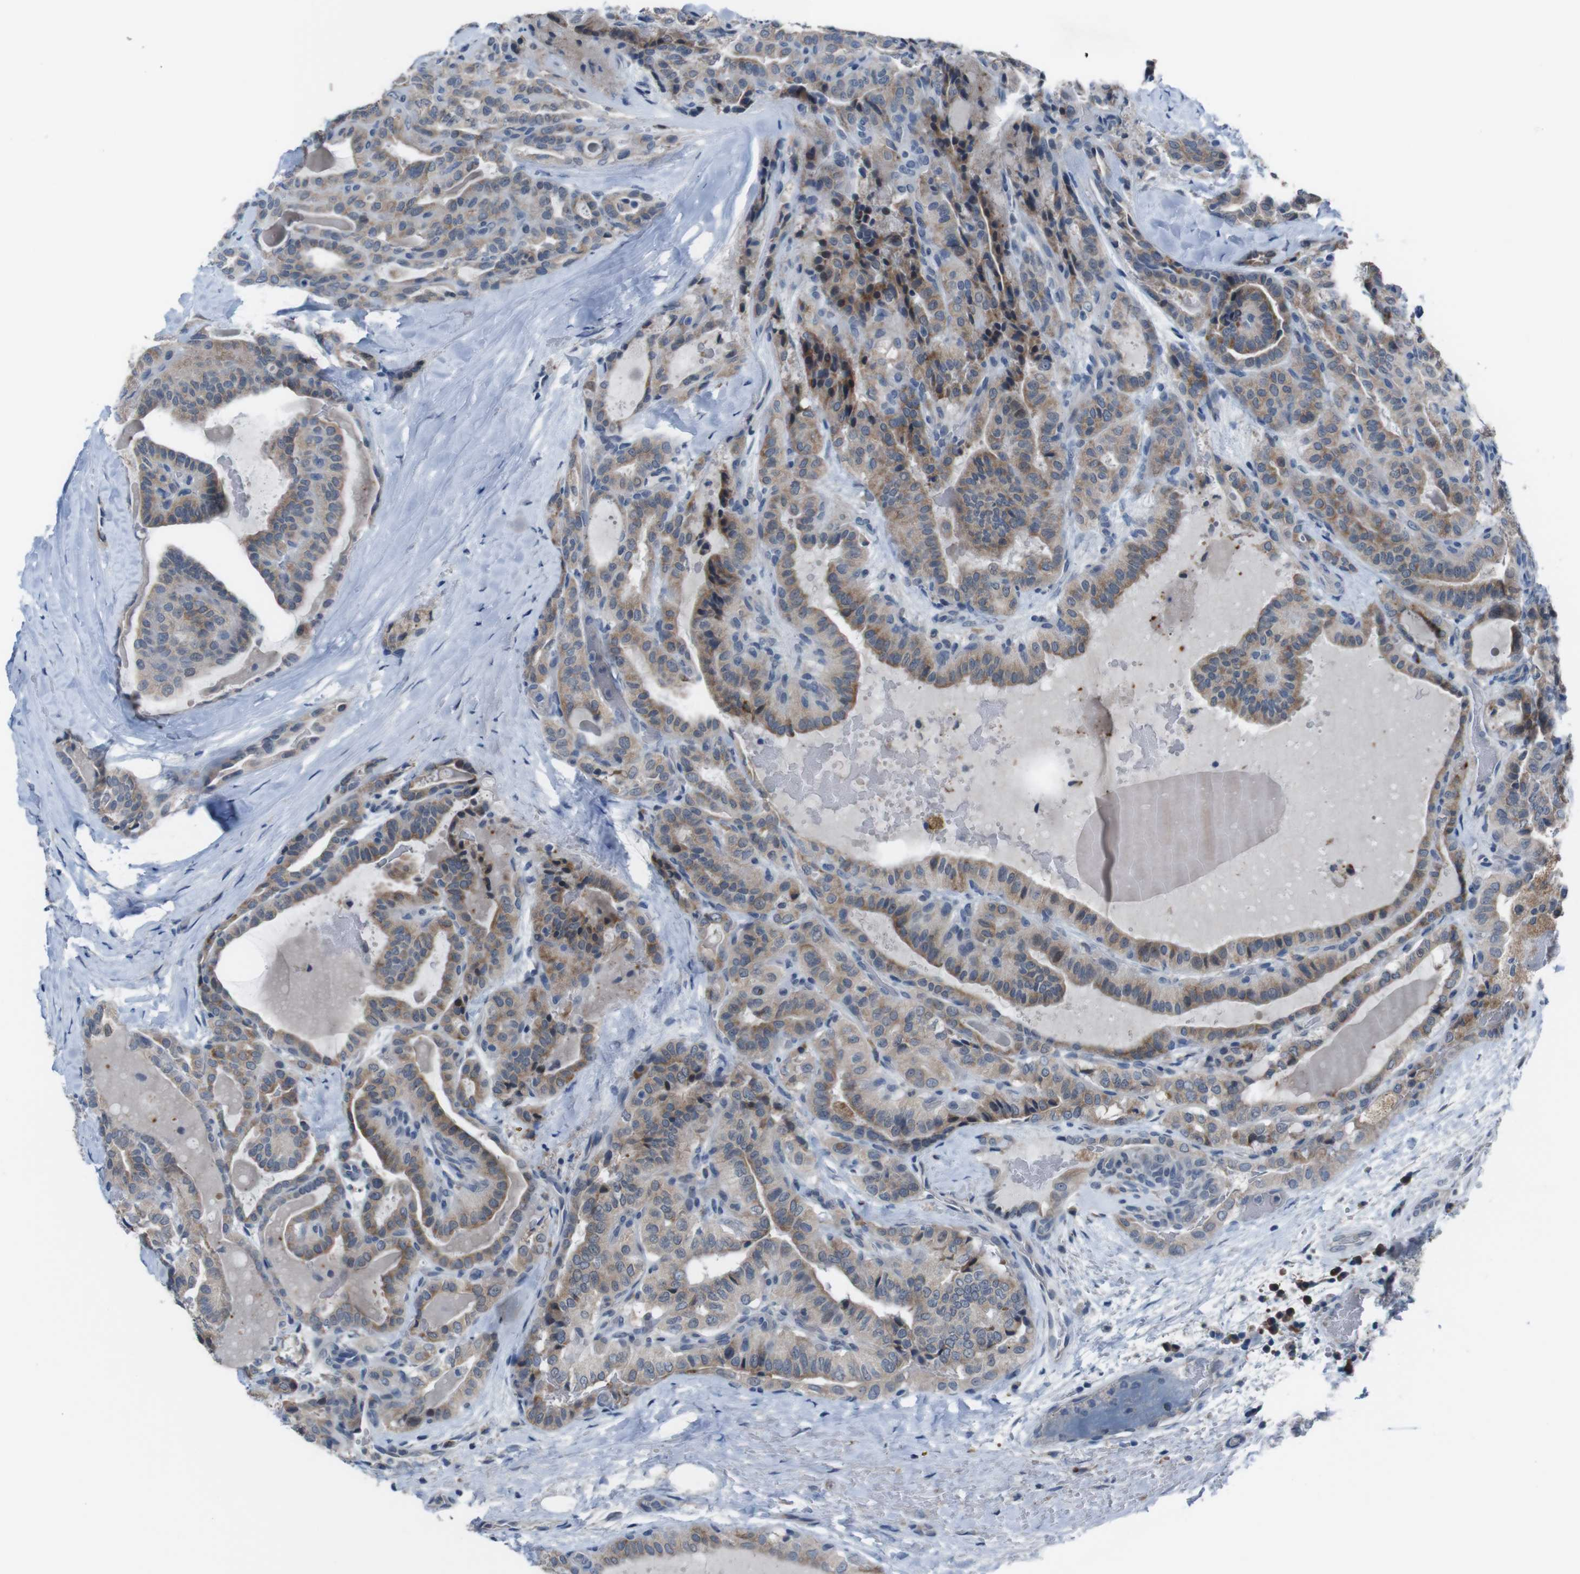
{"staining": {"intensity": "moderate", "quantity": ">75%", "location": "cytoplasmic/membranous"}, "tissue": "thyroid cancer", "cell_type": "Tumor cells", "image_type": "cancer", "snomed": [{"axis": "morphology", "description": "Papillary adenocarcinoma, NOS"}, {"axis": "topography", "description": "Thyroid gland"}], "caption": "Human papillary adenocarcinoma (thyroid) stained with a protein marker reveals moderate staining in tumor cells.", "gene": "CDH22", "patient": {"sex": "male", "age": 77}}